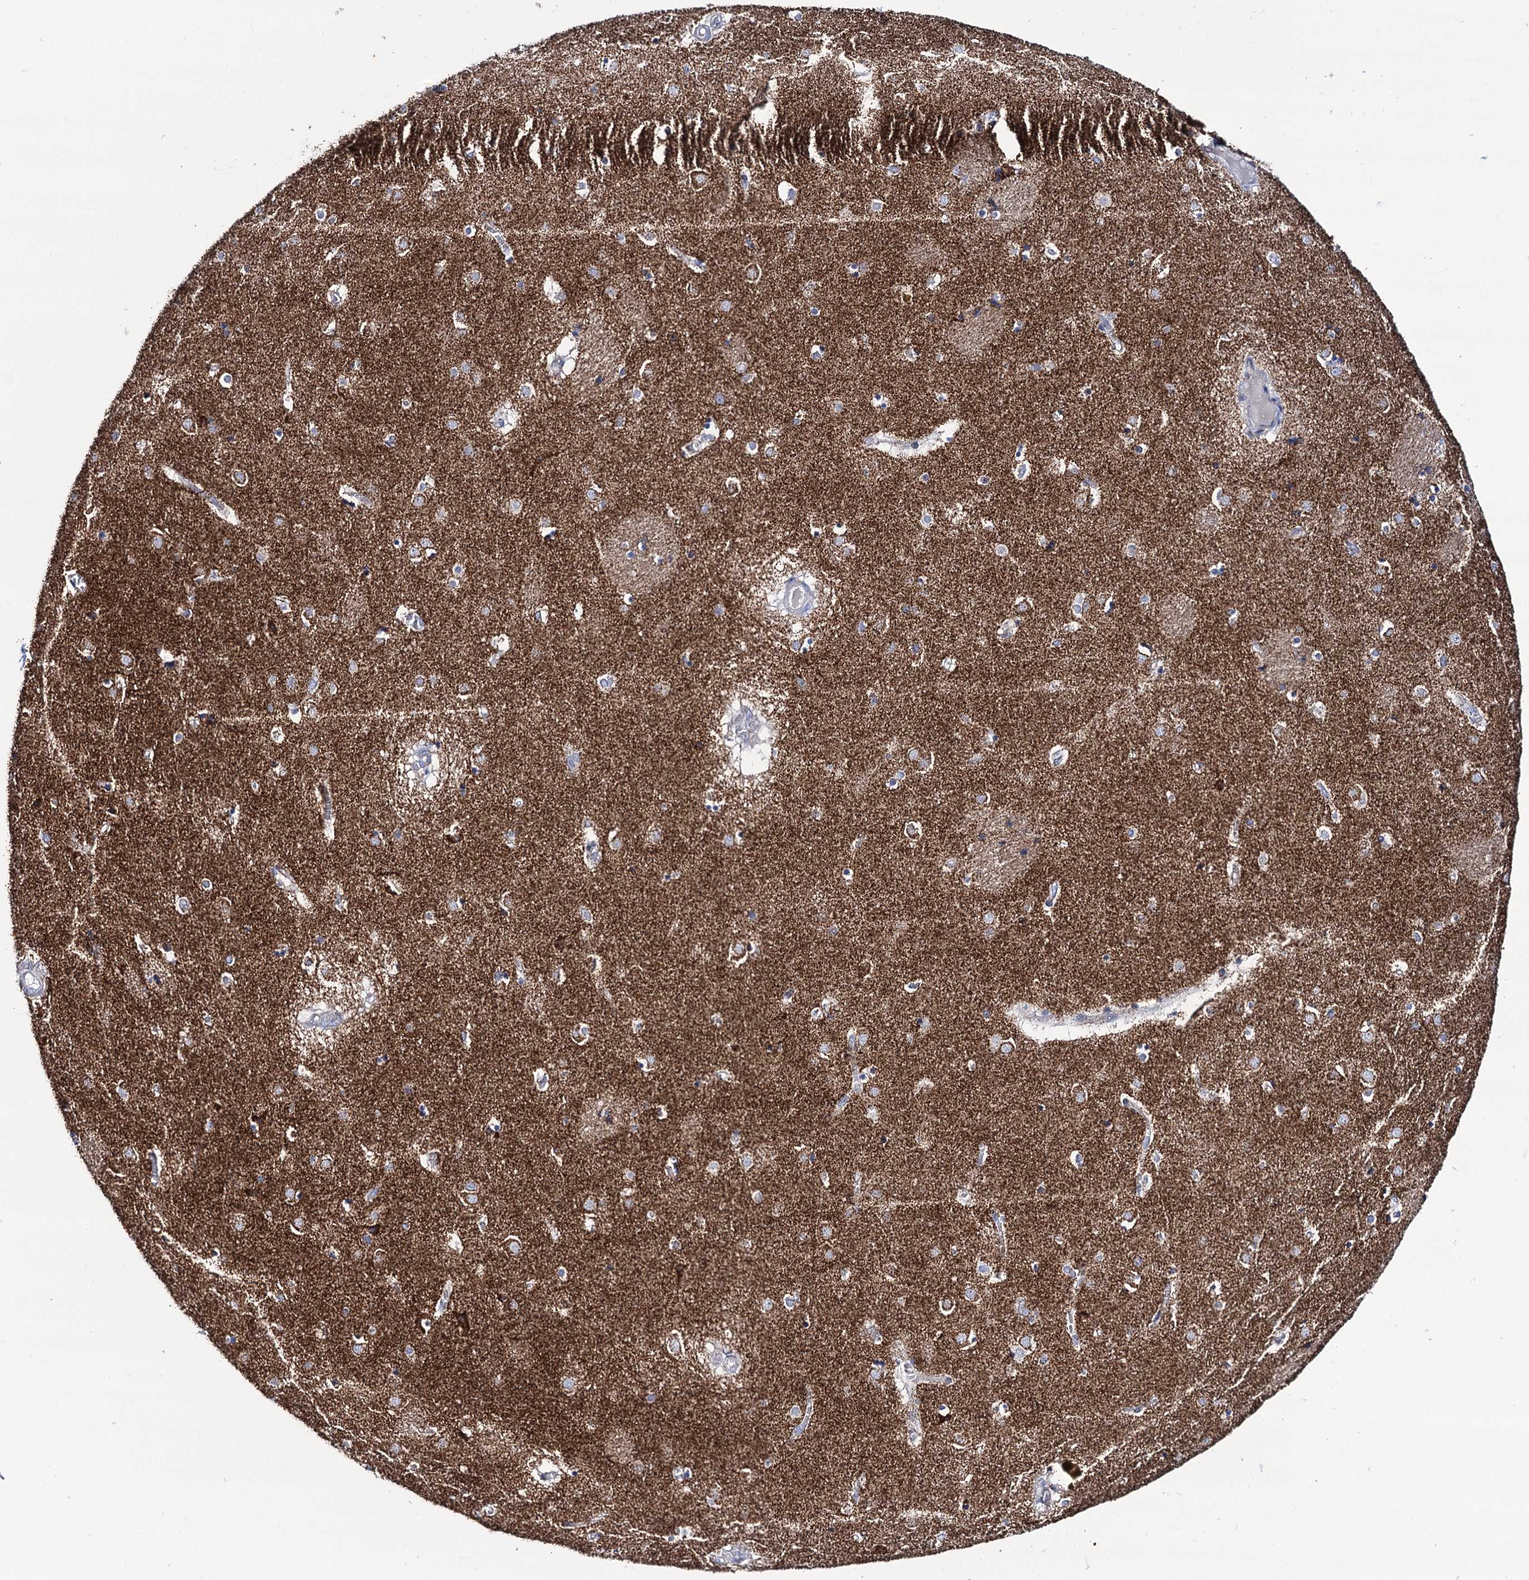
{"staining": {"intensity": "moderate", "quantity": ">75%", "location": "cytoplasmic/membranous"}, "tissue": "caudate", "cell_type": "Glial cells", "image_type": "normal", "snomed": [{"axis": "morphology", "description": "Normal tissue, NOS"}, {"axis": "topography", "description": "Lateral ventricle wall"}], "caption": "Caudate stained with DAB immunohistochemistry (IHC) exhibits medium levels of moderate cytoplasmic/membranous staining in about >75% of glial cells.", "gene": "UBASH3B", "patient": {"sex": "male", "age": 70}}